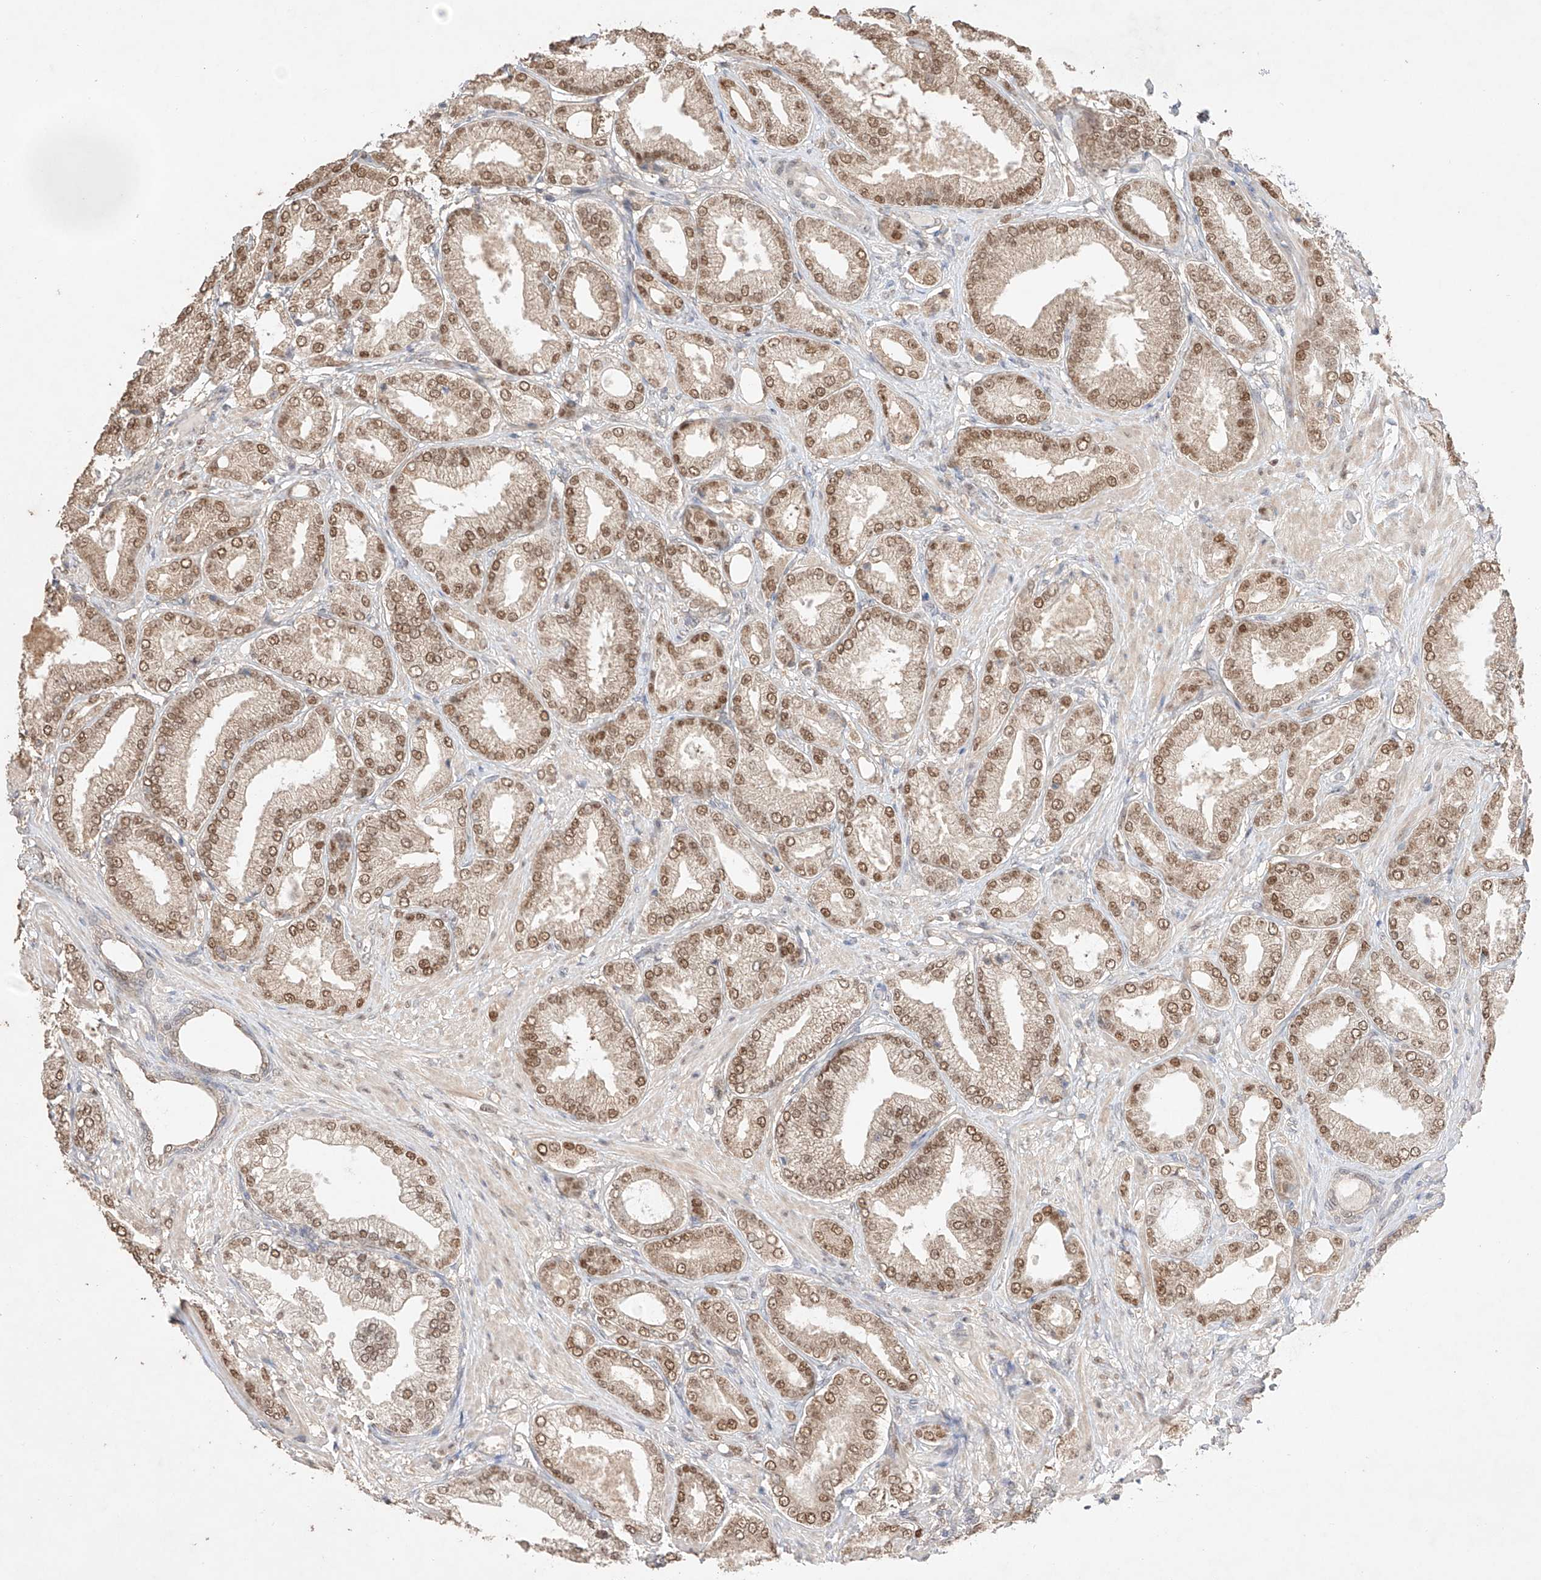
{"staining": {"intensity": "moderate", "quantity": ">75%", "location": "nuclear"}, "tissue": "prostate cancer", "cell_type": "Tumor cells", "image_type": "cancer", "snomed": [{"axis": "morphology", "description": "Adenocarcinoma, Low grade"}, {"axis": "topography", "description": "Prostate"}], "caption": "Immunohistochemistry (IHC) histopathology image of human prostate low-grade adenocarcinoma stained for a protein (brown), which demonstrates medium levels of moderate nuclear staining in approximately >75% of tumor cells.", "gene": "APIP", "patient": {"sex": "male", "age": 63}}